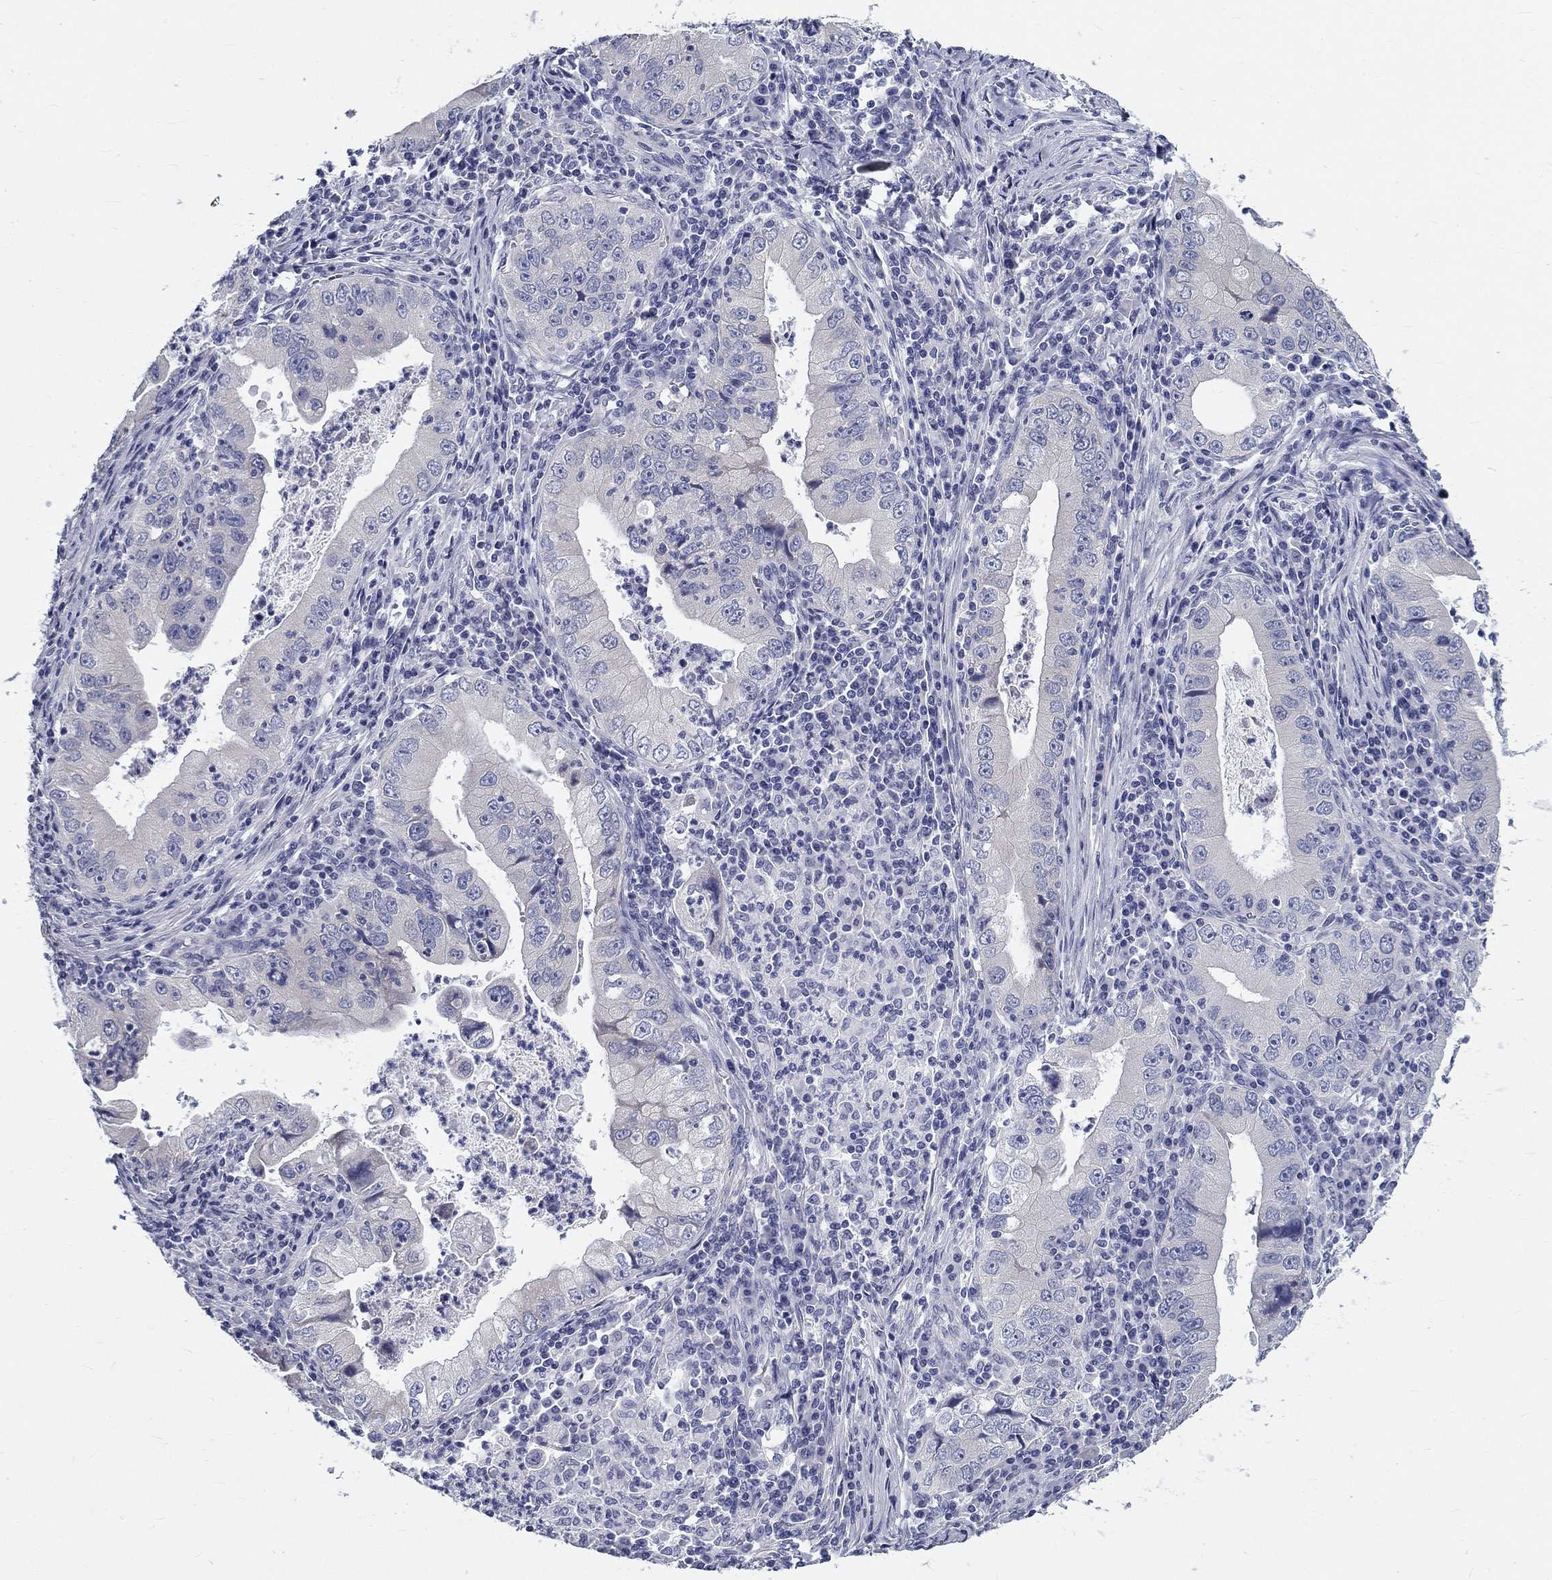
{"staining": {"intensity": "negative", "quantity": "none", "location": "none"}, "tissue": "stomach cancer", "cell_type": "Tumor cells", "image_type": "cancer", "snomed": [{"axis": "morphology", "description": "Adenocarcinoma, NOS"}, {"axis": "topography", "description": "Stomach"}], "caption": "Human stomach cancer stained for a protein using immunohistochemistry (IHC) reveals no staining in tumor cells.", "gene": "GALNTL5", "patient": {"sex": "male", "age": 76}}